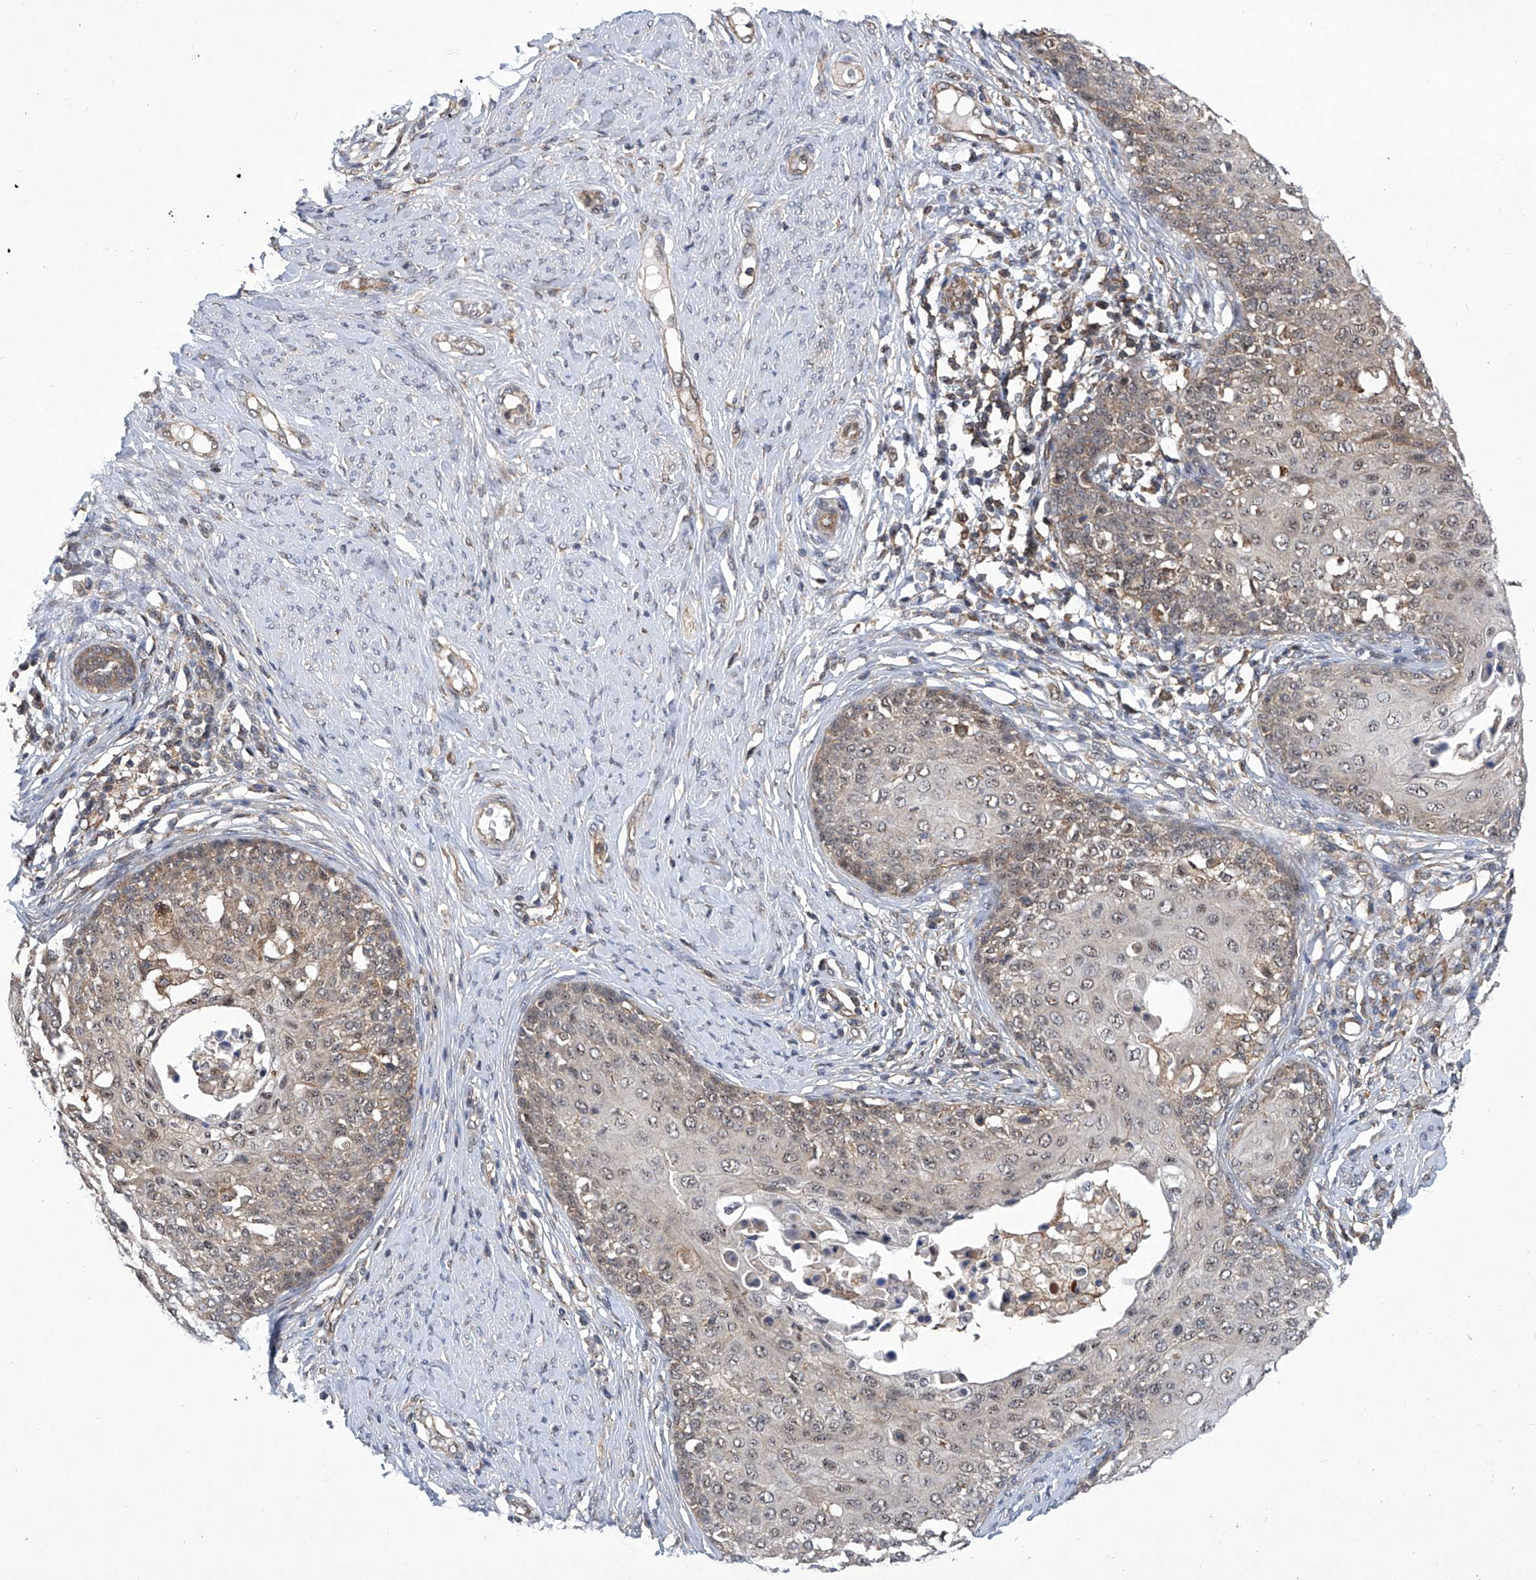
{"staining": {"intensity": "weak", "quantity": "<25%", "location": "cytoplasmic/membranous"}, "tissue": "cervical cancer", "cell_type": "Tumor cells", "image_type": "cancer", "snomed": [{"axis": "morphology", "description": "Squamous cell carcinoma, NOS"}, {"axis": "morphology", "description": "Adenocarcinoma, NOS"}, {"axis": "topography", "description": "Cervix"}], "caption": "Tumor cells are negative for brown protein staining in squamous cell carcinoma (cervical).", "gene": "CISH", "patient": {"sex": "female", "age": 52}}